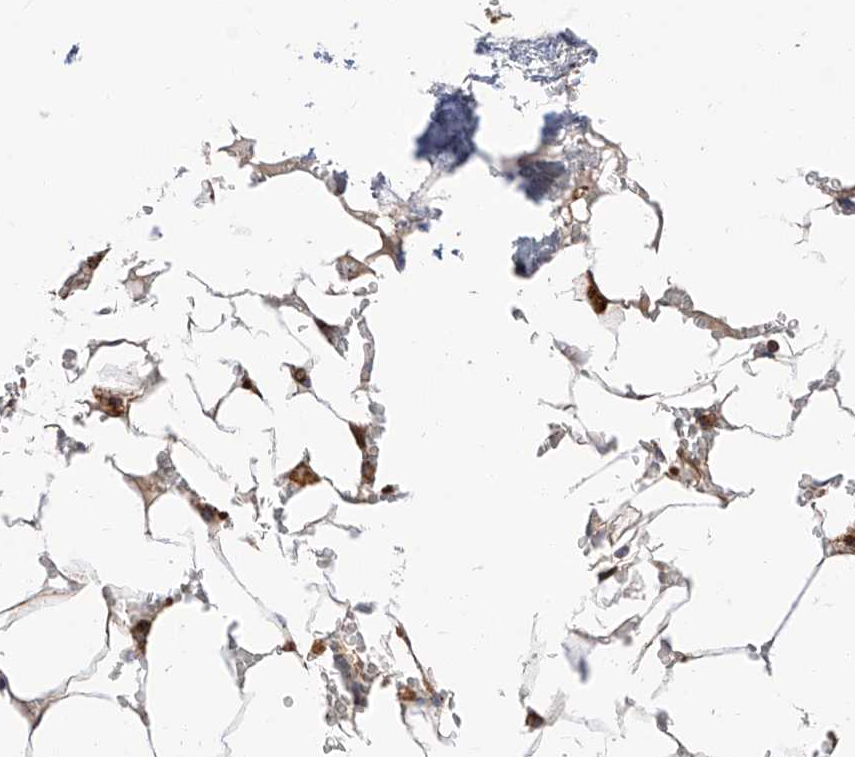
{"staining": {"intensity": "strong", "quantity": "25%-75%", "location": "cytoplasmic/membranous"}, "tissue": "bone marrow", "cell_type": "Hematopoietic cells", "image_type": "normal", "snomed": [{"axis": "morphology", "description": "Normal tissue, NOS"}, {"axis": "topography", "description": "Bone marrow"}], "caption": "Brown immunohistochemical staining in benign bone marrow exhibits strong cytoplasmic/membranous positivity in approximately 25%-75% of hematopoietic cells. (DAB (3,3'-diaminobenzidine) IHC with brightfield microscopy, high magnification).", "gene": "ISCA2", "patient": {"sex": "male", "age": 70}}